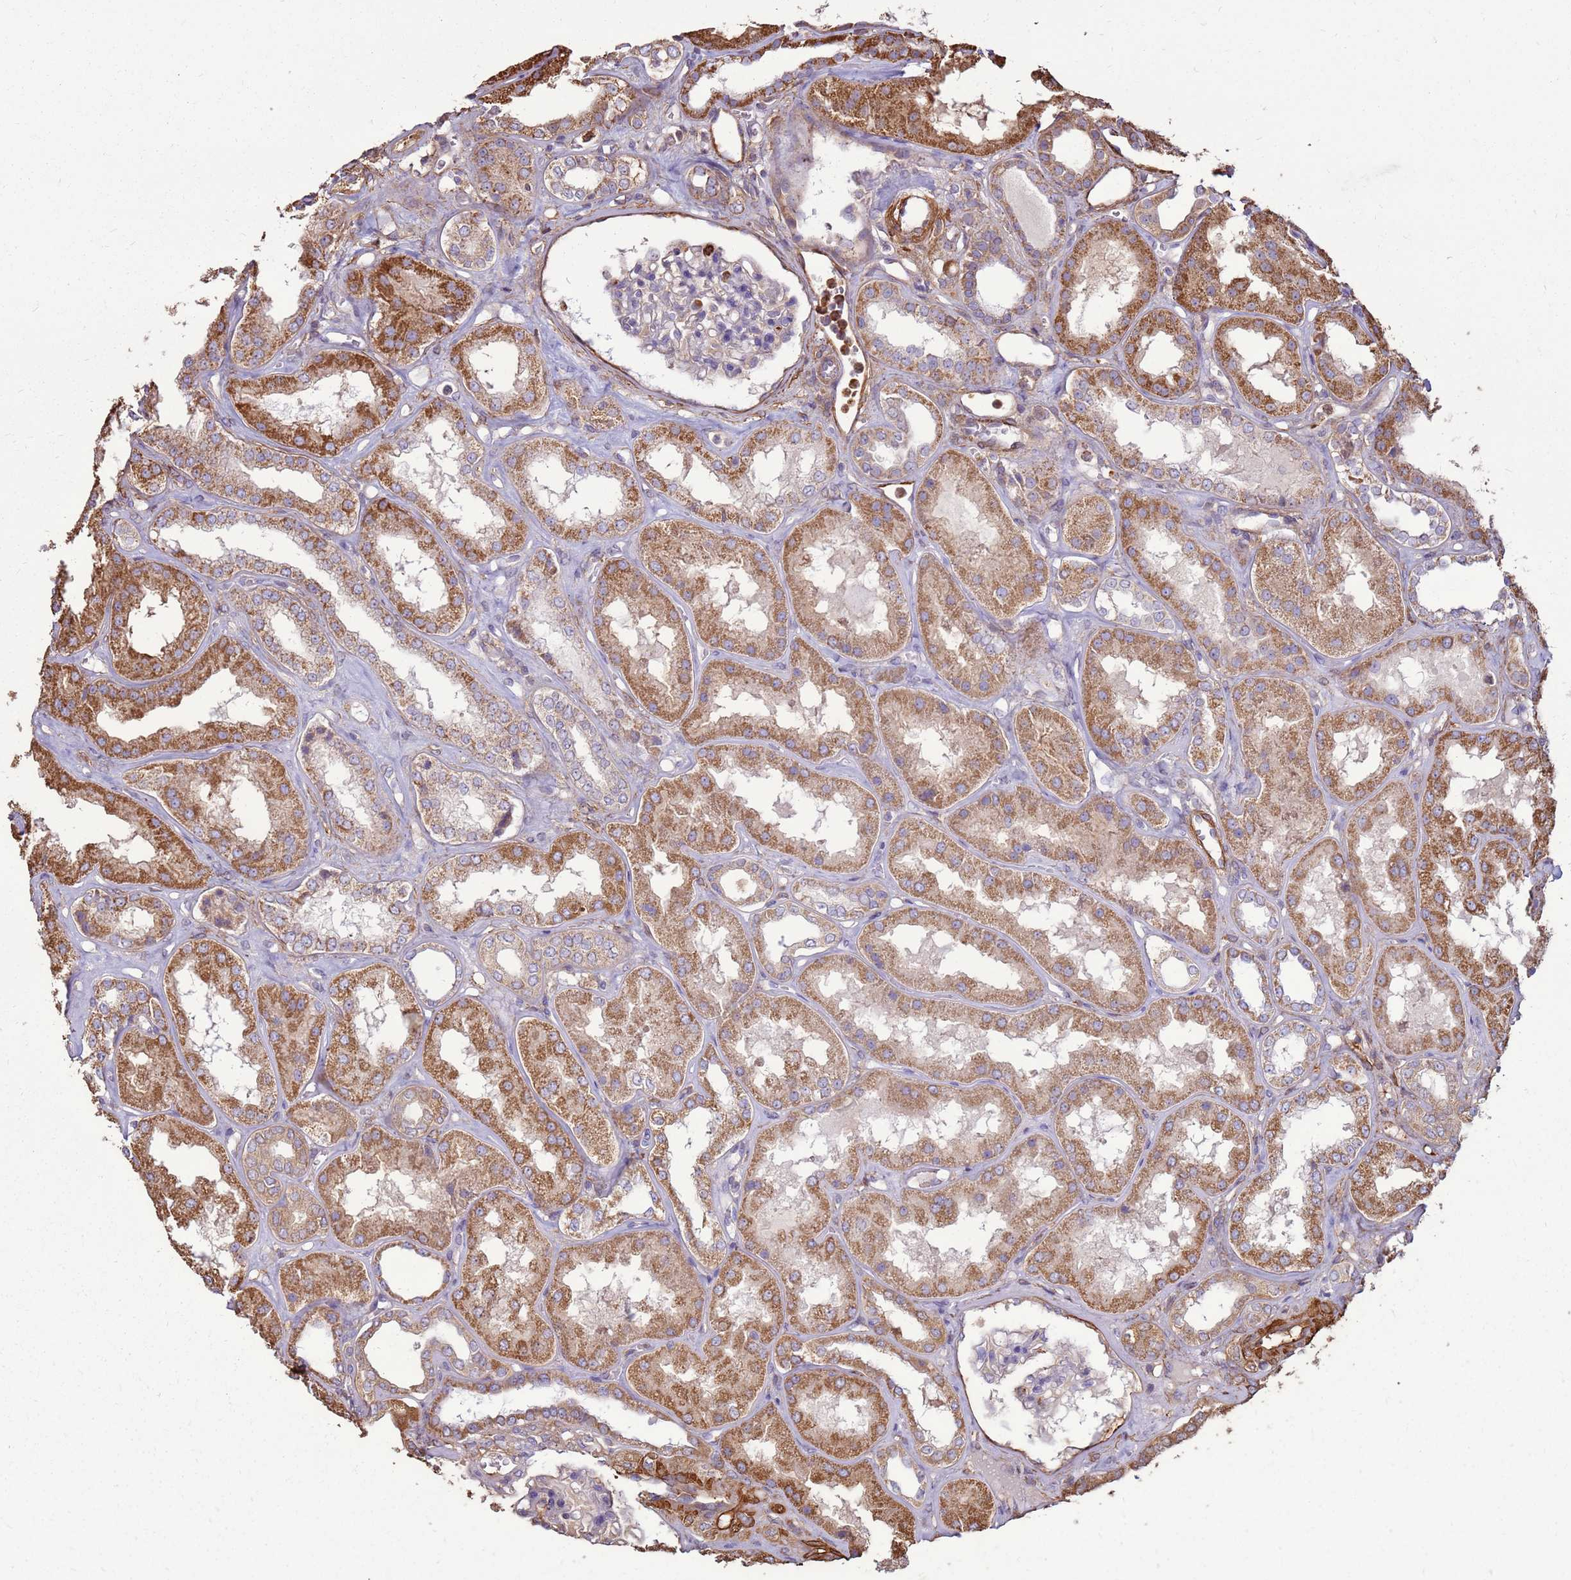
{"staining": {"intensity": "moderate", "quantity": "<25%", "location": "cytoplasmic/membranous"}, "tissue": "kidney", "cell_type": "Cells in glomeruli", "image_type": "normal", "snomed": [{"axis": "morphology", "description": "Normal tissue, NOS"}, {"axis": "topography", "description": "Kidney"}], "caption": "A low amount of moderate cytoplasmic/membranous expression is identified in approximately <25% of cells in glomeruli in unremarkable kidney. (Brightfield microscopy of DAB IHC at high magnification).", "gene": "DDX59", "patient": {"sex": "female", "age": 56}}